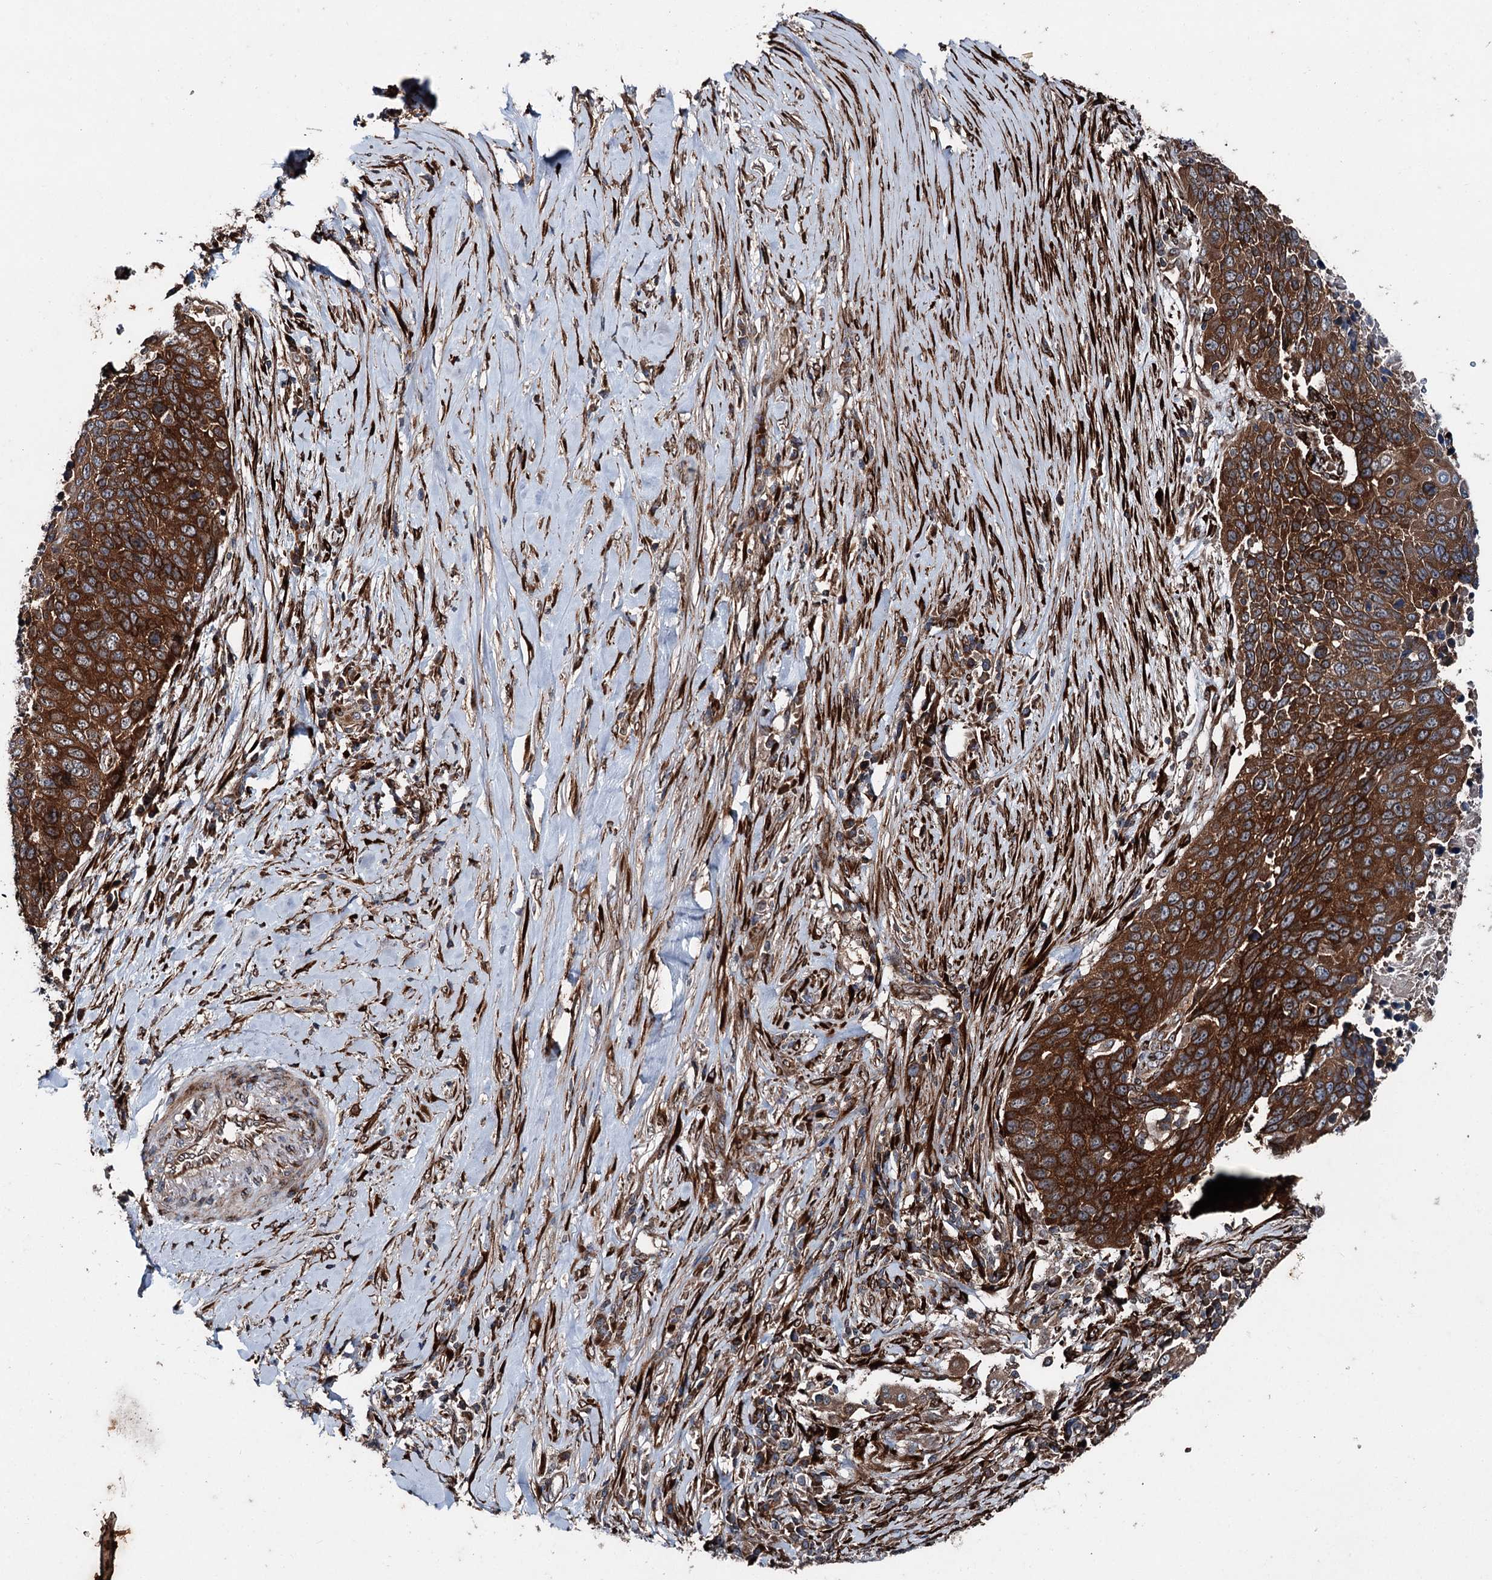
{"staining": {"intensity": "strong", "quantity": ">75%", "location": "cytoplasmic/membranous"}, "tissue": "lung cancer", "cell_type": "Tumor cells", "image_type": "cancer", "snomed": [{"axis": "morphology", "description": "Normal tissue, NOS"}, {"axis": "morphology", "description": "Squamous cell carcinoma, NOS"}, {"axis": "topography", "description": "Lymph node"}, {"axis": "topography", "description": "Lung"}], "caption": "This histopathology image shows lung cancer stained with immunohistochemistry to label a protein in brown. The cytoplasmic/membranous of tumor cells show strong positivity for the protein. Nuclei are counter-stained blue.", "gene": "DDIAS", "patient": {"sex": "male", "age": 66}}